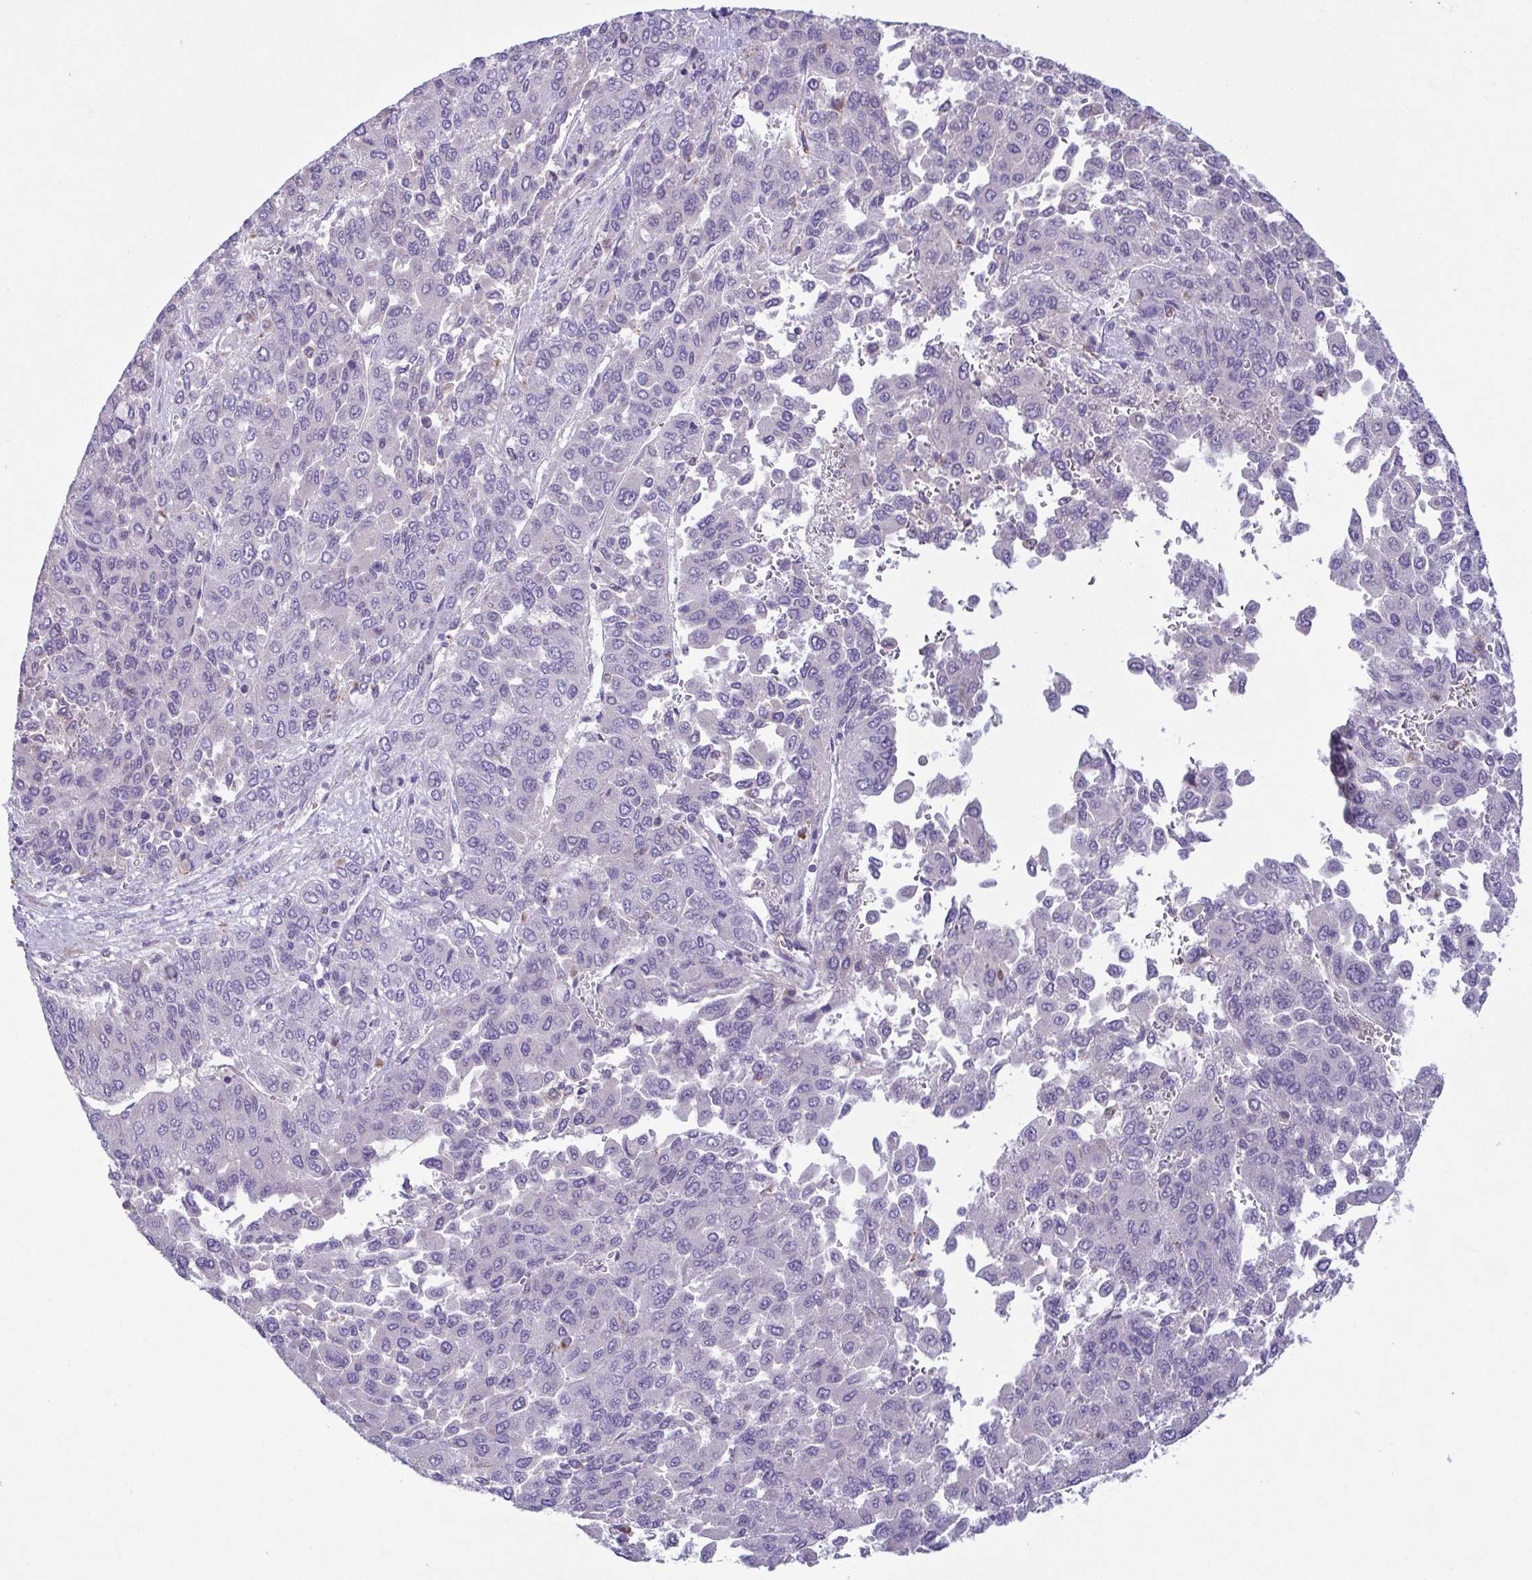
{"staining": {"intensity": "negative", "quantity": "none", "location": "none"}, "tissue": "liver cancer", "cell_type": "Tumor cells", "image_type": "cancer", "snomed": [{"axis": "morphology", "description": "Carcinoma, Hepatocellular, NOS"}, {"axis": "topography", "description": "Liver"}], "caption": "An IHC micrograph of liver cancer is shown. There is no staining in tumor cells of liver cancer.", "gene": "F13B", "patient": {"sex": "female", "age": 41}}